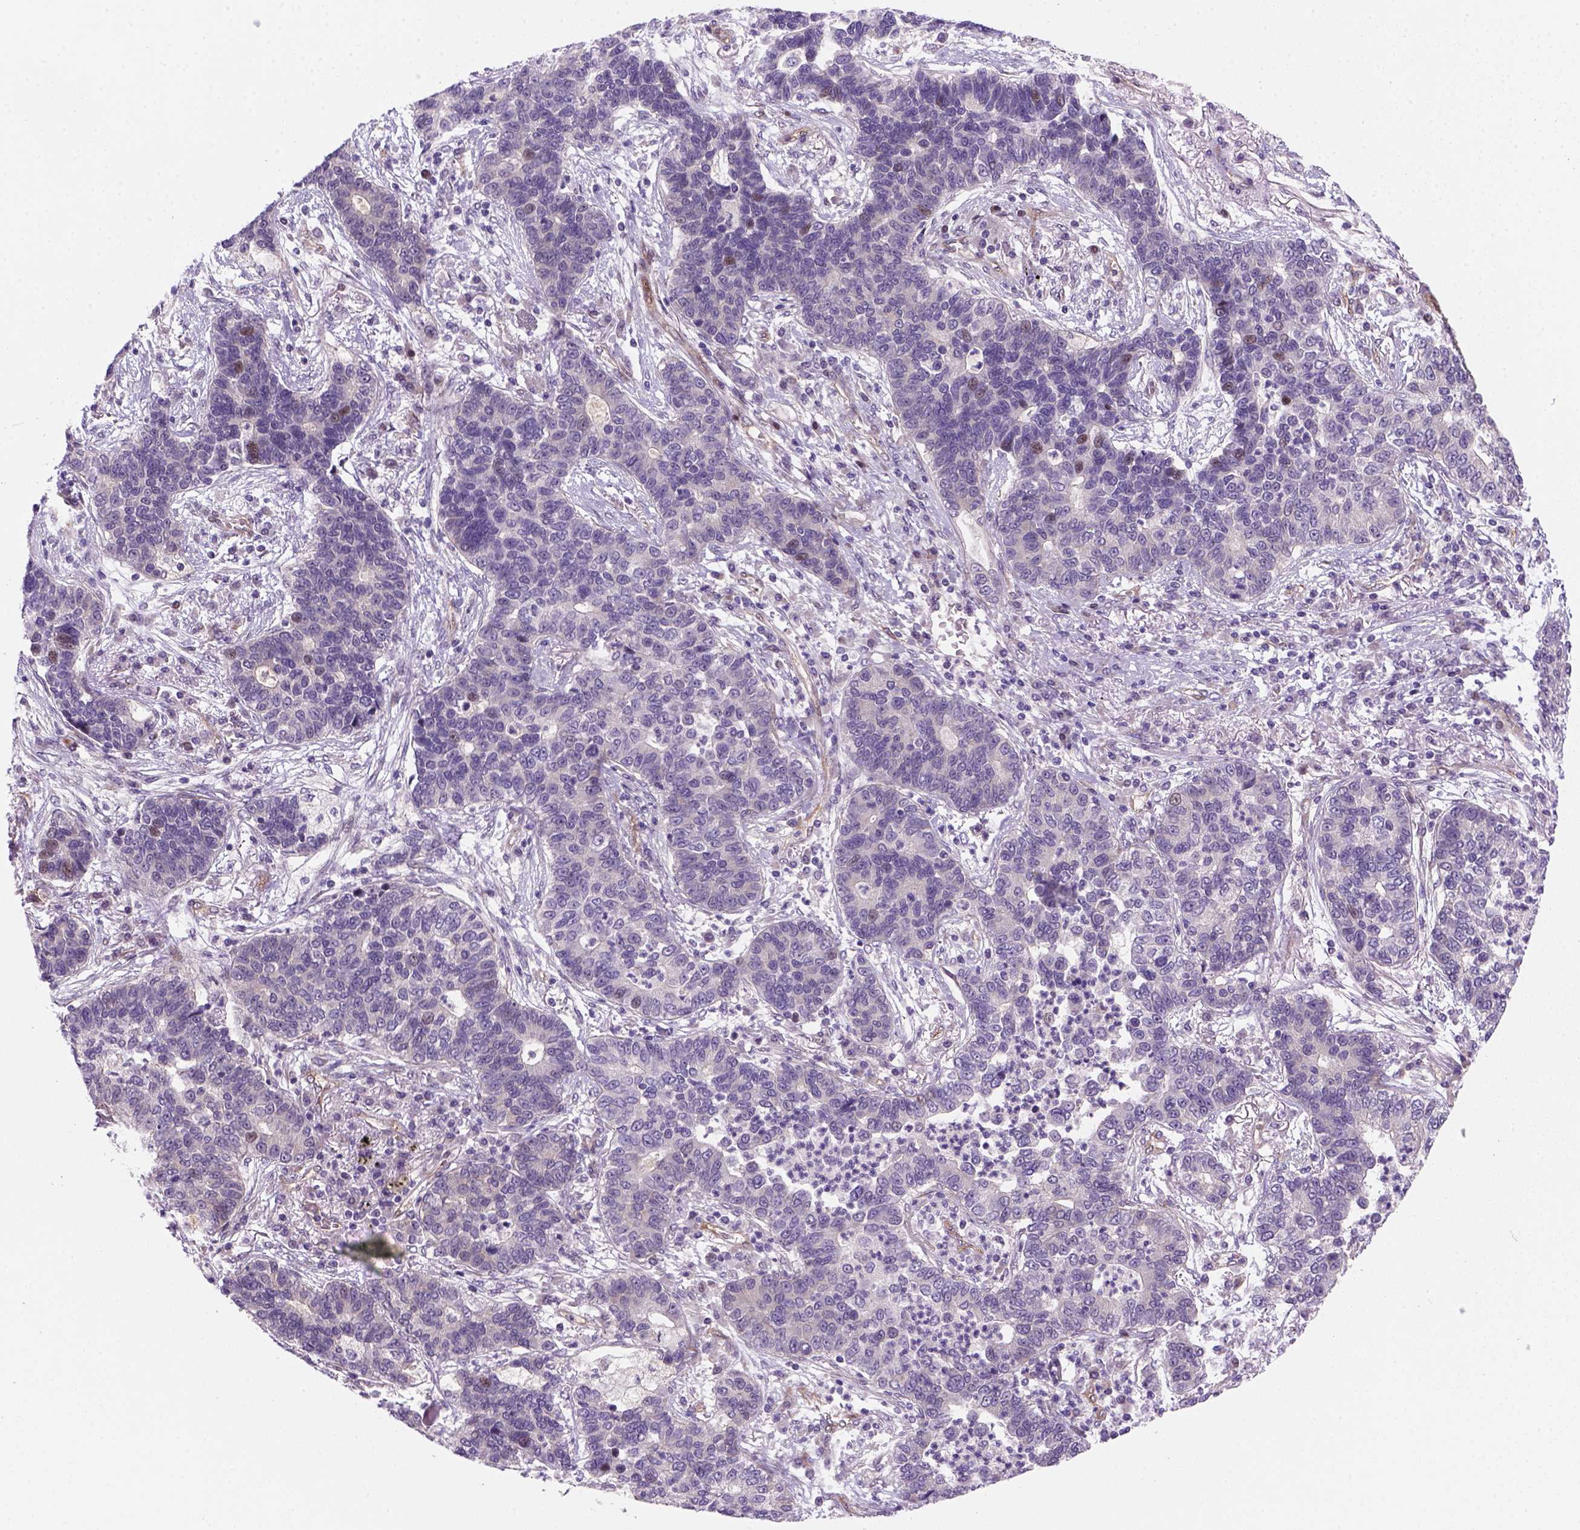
{"staining": {"intensity": "weak", "quantity": ">75%", "location": "cytoplasmic/membranous"}, "tissue": "lung cancer", "cell_type": "Tumor cells", "image_type": "cancer", "snomed": [{"axis": "morphology", "description": "Adenocarcinoma, NOS"}, {"axis": "topography", "description": "Lung"}], "caption": "There is low levels of weak cytoplasmic/membranous staining in tumor cells of adenocarcinoma (lung), as demonstrated by immunohistochemical staining (brown color).", "gene": "VSTM5", "patient": {"sex": "female", "age": 57}}